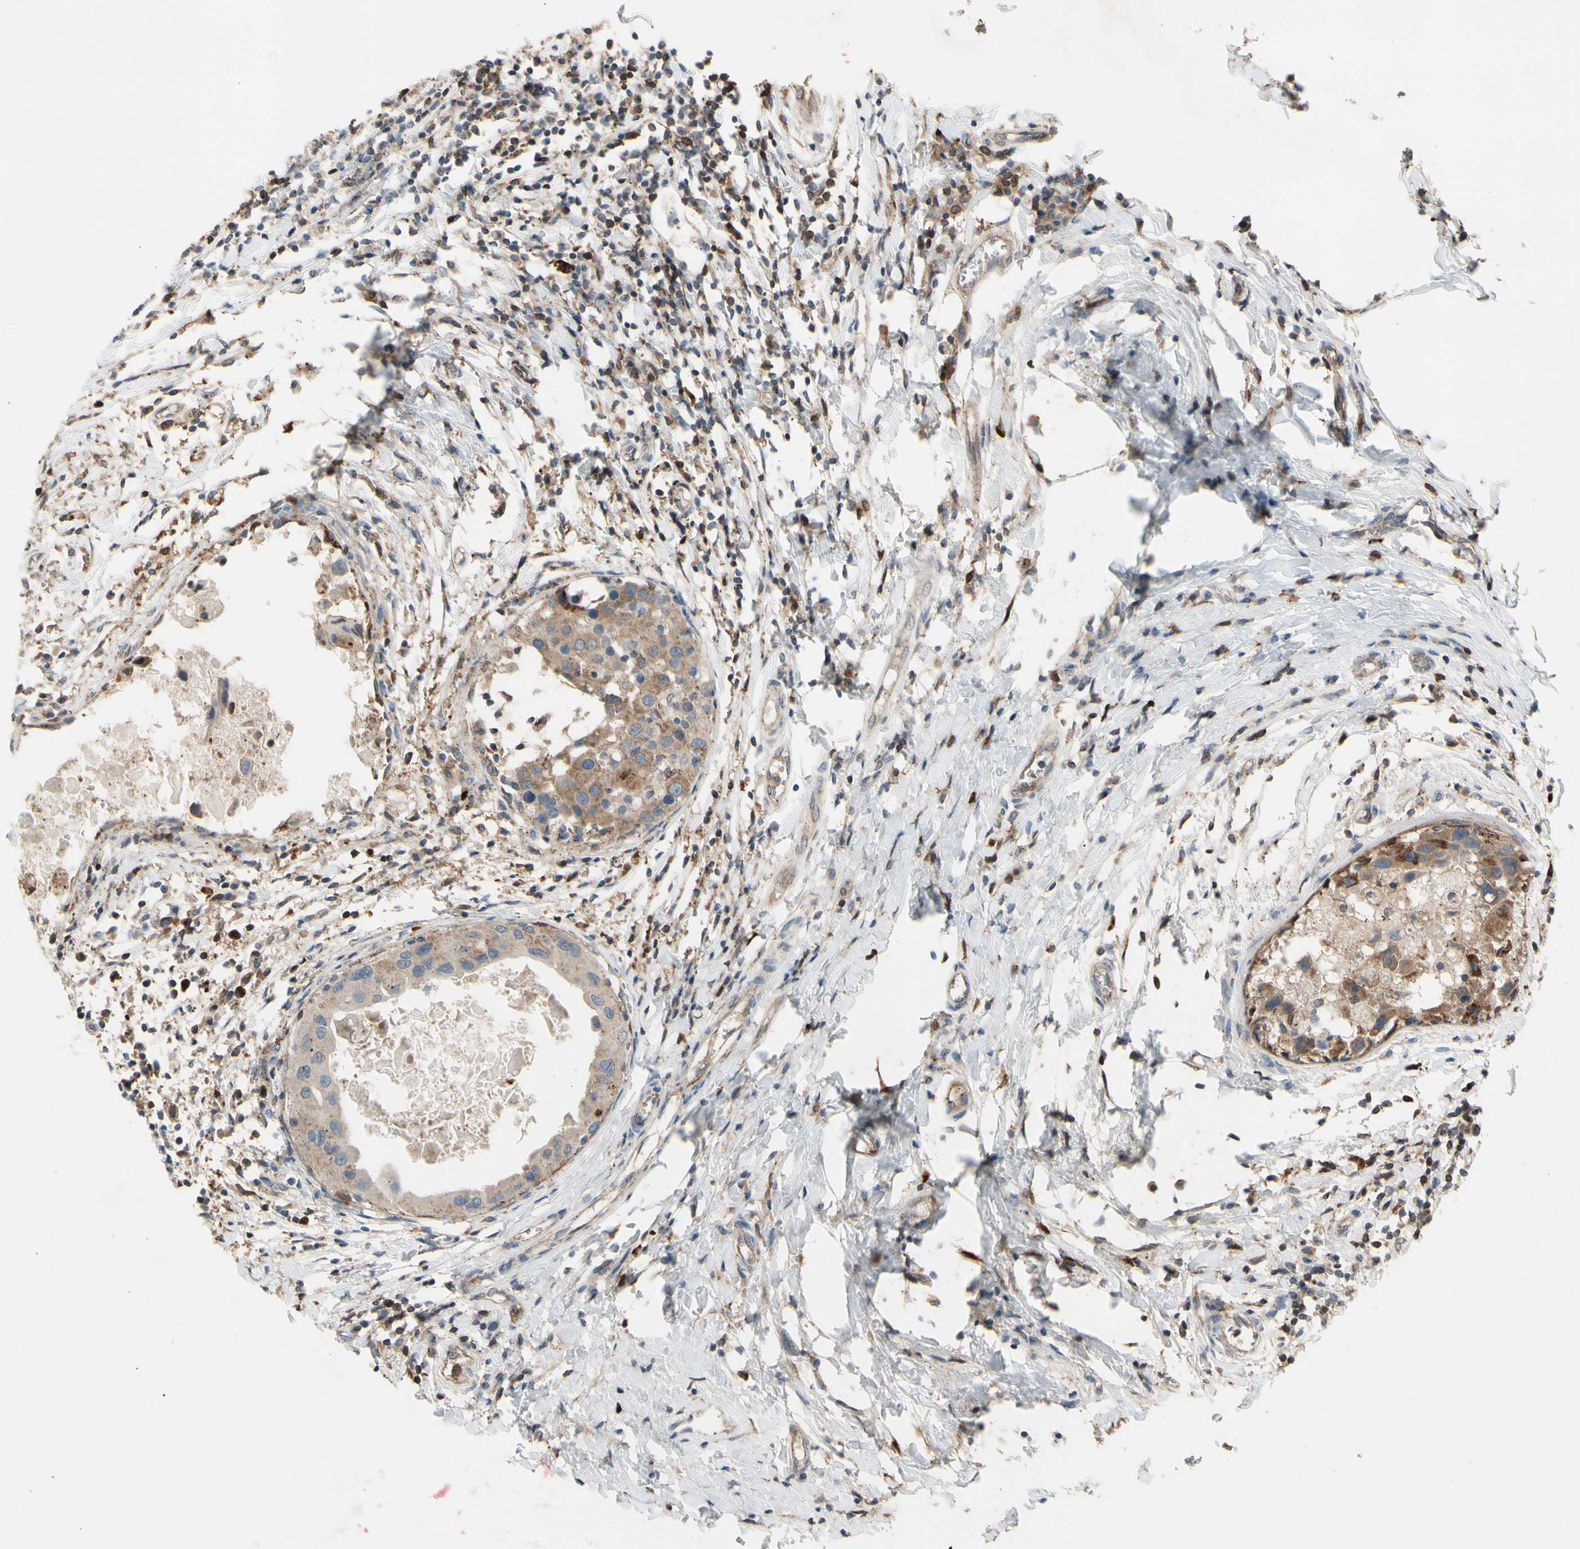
{"staining": {"intensity": "weak", "quantity": ">75%", "location": "cytoplasmic/membranous"}, "tissue": "breast cancer", "cell_type": "Tumor cells", "image_type": "cancer", "snomed": [{"axis": "morphology", "description": "Duct carcinoma"}, {"axis": "topography", "description": "Breast"}], "caption": "Human breast invasive ductal carcinoma stained with a brown dye demonstrates weak cytoplasmic/membranous positive positivity in approximately >75% of tumor cells.", "gene": "GALNT5", "patient": {"sex": "female", "age": 27}}